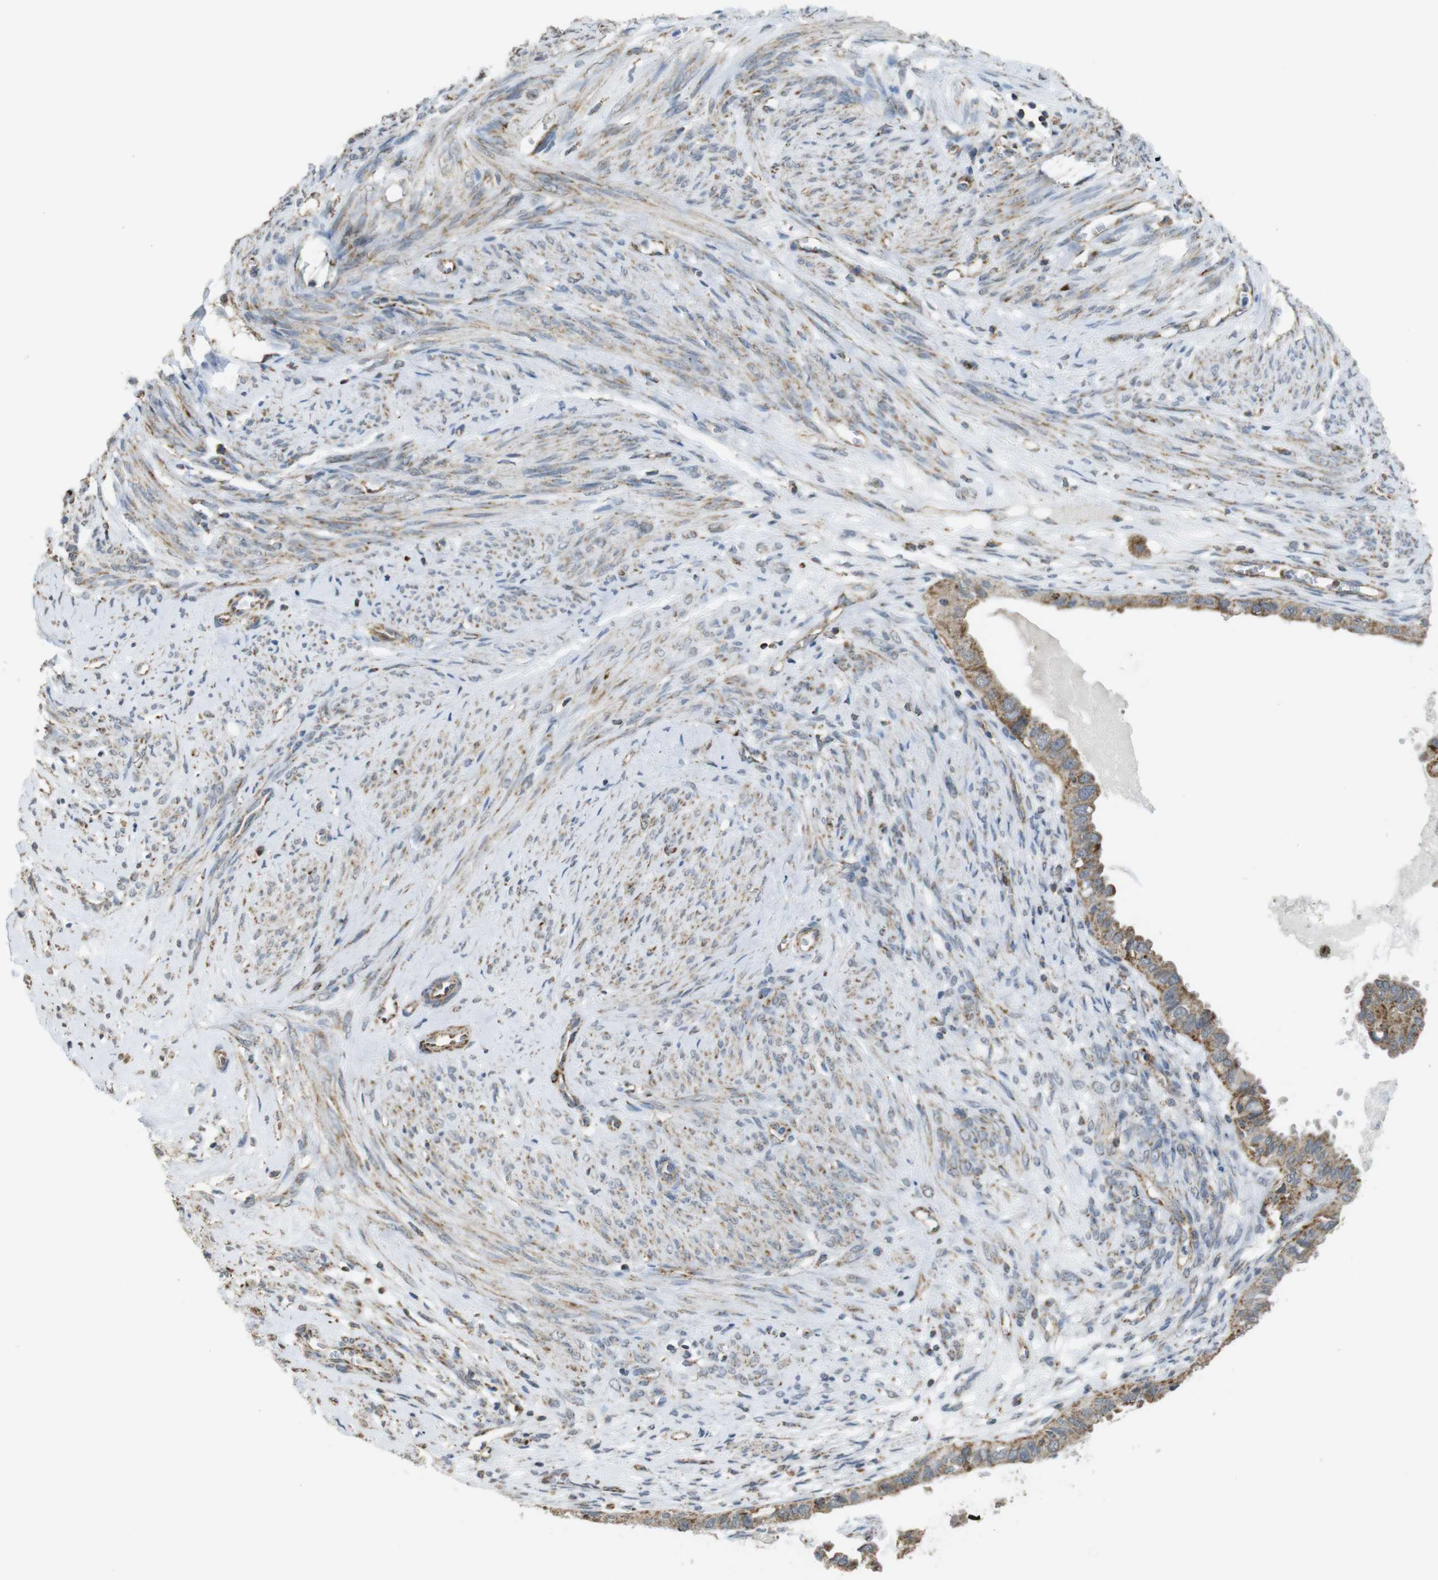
{"staining": {"intensity": "moderate", "quantity": "<25%", "location": "cytoplasmic/membranous"}, "tissue": "cervical cancer", "cell_type": "Tumor cells", "image_type": "cancer", "snomed": [{"axis": "morphology", "description": "Normal tissue, NOS"}, {"axis": "morphology", "description": "Adenocarcinoma, NOS"}, {"axis": "topography", "description": "Cervix"}, {"axis": "topography", "description": "Endometrium"}], "caption": "Immunohistochemical staining of cervical cancer exhibits moderate cytoplasmic/membranous protein staining in approximately <25% of tumor cells. The protein of interest is stained brown, and the nuclei are stained in blue (DAB (3,3'-diaminobenzidine) IHC with brightfield microscopy, high magnification).", "gene": "CALHM2", "patient": {"sex": "female", "age": 86}}